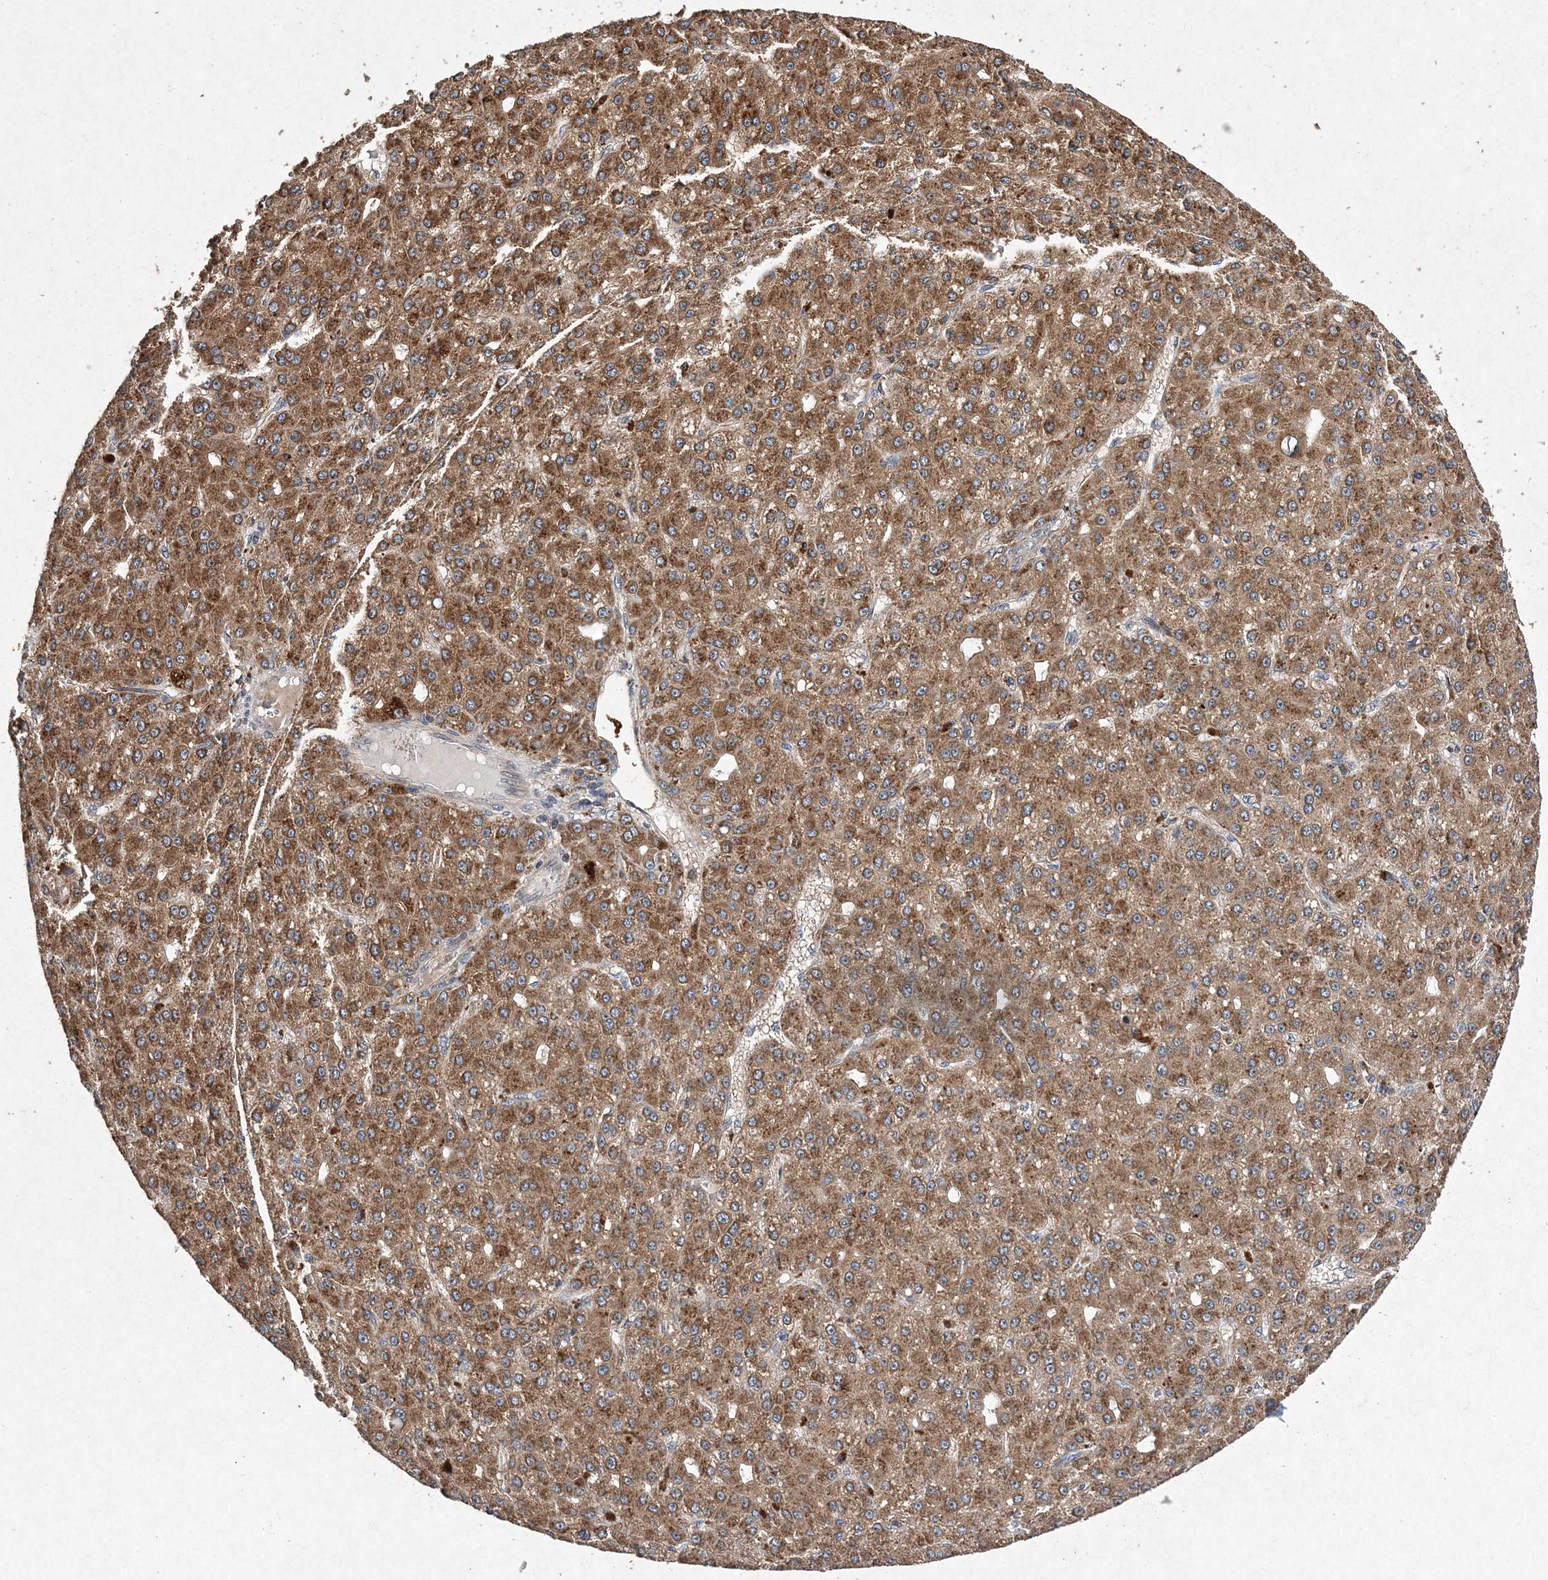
{"staining": {"intensity": "moderate", "quantity": ">75%", "location": "cytoplasmic/membranous"}, "tissue": "liver cancer", "cell_type": "Tumor cells", "image_type": "cancer", "snomed": [{"axis": "morphology", "description": "Carcinoma, Hepatocellular, NOS"}, {"axis": "topography", "description": "Liver"}], "caption": "Liver hepatocellular carcinoma tissue shows moderate cytoplasmic/membranous positivity in about >75% of tumor cells, visualized by immunohistochemistry. The staining is performed using DAB (3,3'-diaminobenzidine) brown chromogen to label protein expression. The nuclei are counter-stained blue using hematoxylin.", "gene": "PROSER1", "patient": {"sex": "male", "age": 67}}